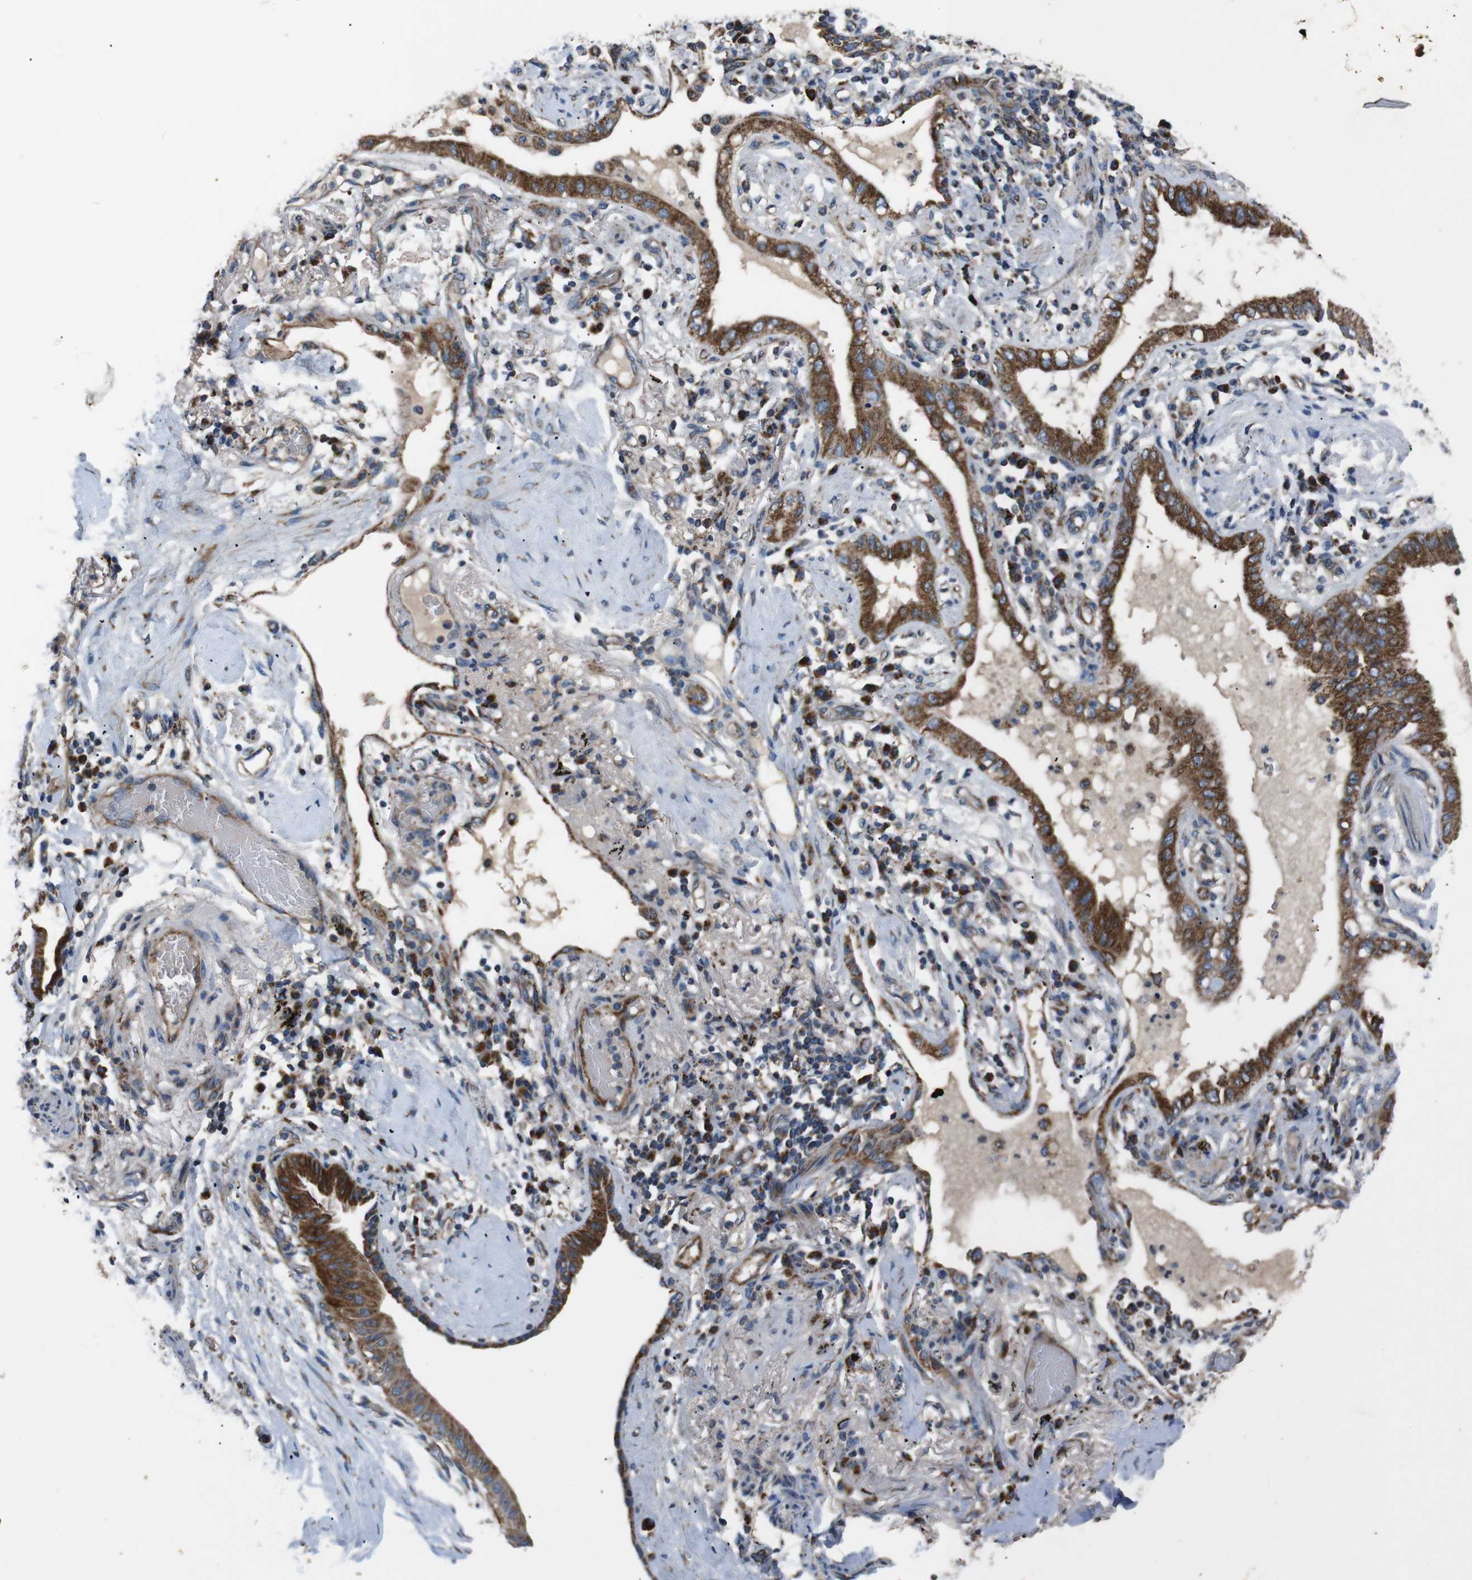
{"staining": {"intensity": "moderate", "quantity": ">75%", "location": "cytoplasmic/membranous"}, "tissue": "lung cancer", "cell_type": "Tumor cells", "image_type": "cancer", "snomed": [{"axis": "morphology", "description": "Adenocarcinoma, NOS"}, {"axis": "topography", "description": "Lung"}], "caption": "High-magnification brightfield microscopy of lung cancer (adenocarcinoma) stained with DAB (brown) and counterstained with hematoxylin (blue). tumor cells exhibit moderate cytoplasmic/membranous positivity is present in about>75% of cells. (DAB IHC with brightfield microscopy, high magnification).", "gene": "NETO2", "patient": {"sex": "female", "age": 70}}